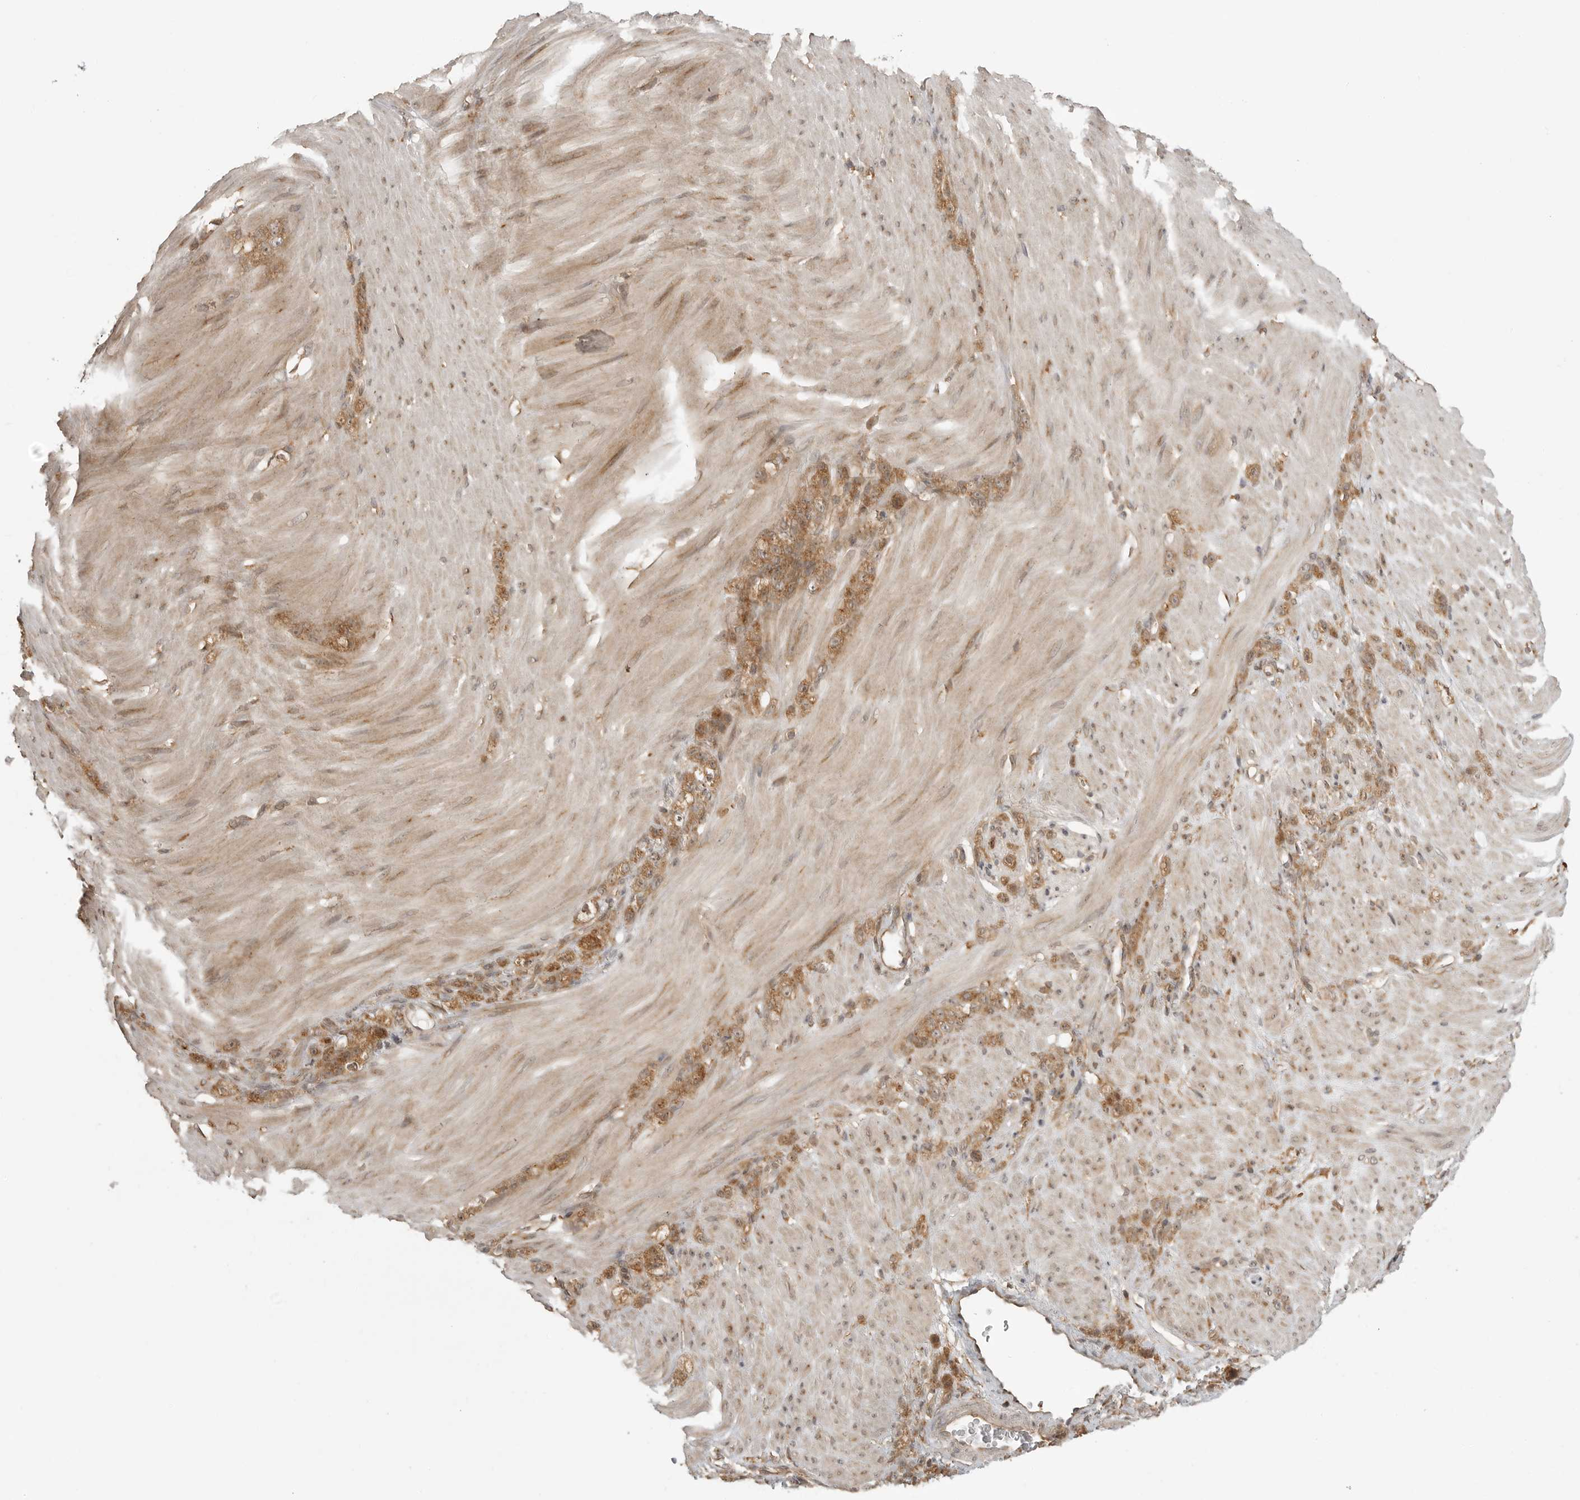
{"staining": {"intensity": "moderate", "quantity": ">75%", "location": "cytoplasmic/membranous"}, "tissue": "stomach cancer", "cell_type": "Tumor cells", "image_type": "cancer", "snomed": [{"axis": "morphology", "description": "Normal tissue, NOS"}, {"axis": "morphology", "description": "Adenocarcinoma, NOS"}, {"axis": "topography", "description": "Stomach"}], "caption": "DAB immunohistochemical staining of human stomach cancer displays moderate cytoplasmic/membranous protein positivity in about >75% of tumor cells.", "gene": "FAT3", "patient": {"sex": "male", "age": 82}}